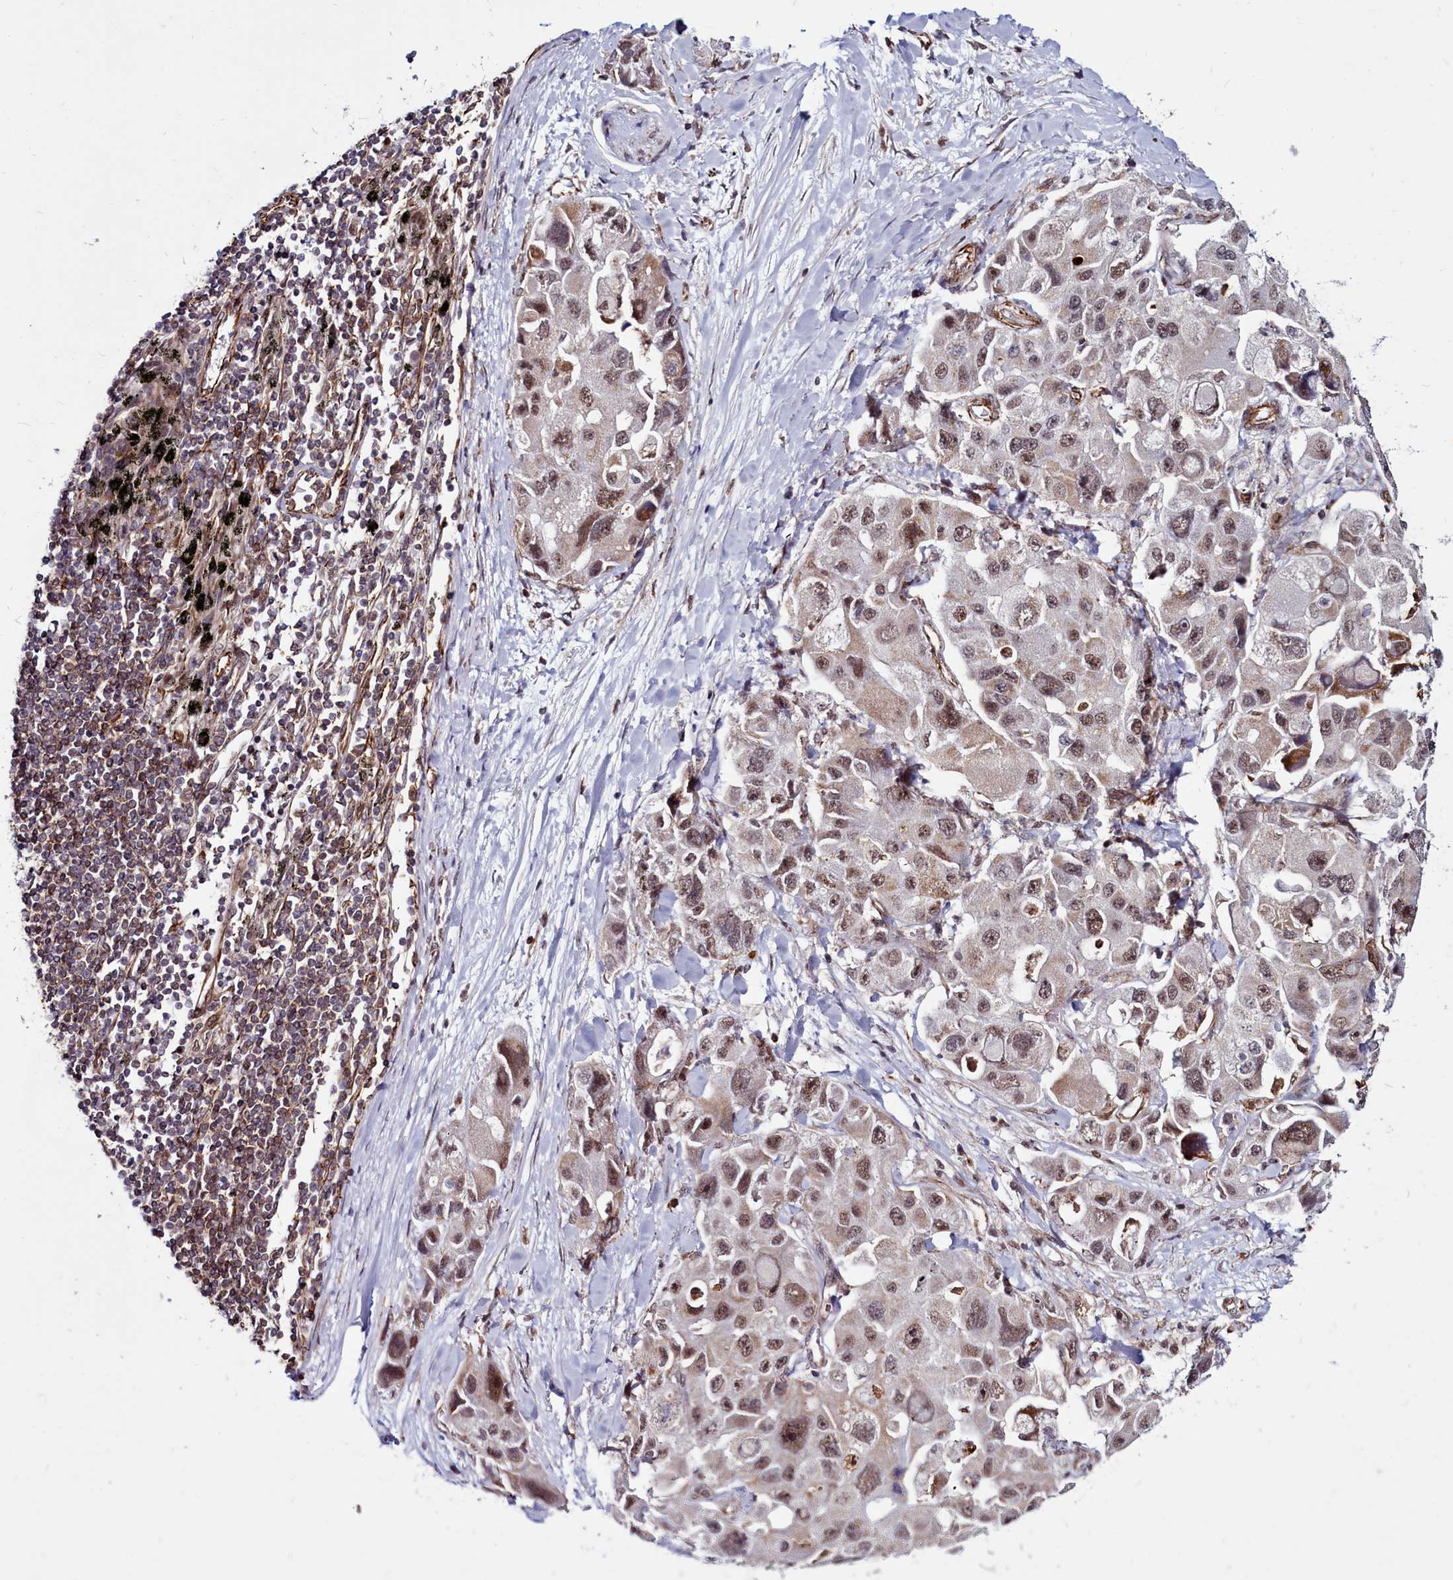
{"staining": {"intensity": "moderate", "quantity": ">75%", "location": "nuclear"}, "tissue": "lung cancer", "cell_type": "Tumor cells", "image_type": "cancer", "snomed": [{"axis": "morphology", "description": "Adenocarcinoma, NOS"}, {"axis": "topography", "description": "Lung"}], "caption": "IHC image of neoplastic tissue: lung cancer (adenocarcinoma) stained using immunohistochemistry reveals medium levels of moderate protein expression localized specifically in the nuclear of tumor cells, appearing as a nuclear brown color.", "gene": "CLK3", "patient": {"sex": "female", "age": 54}}